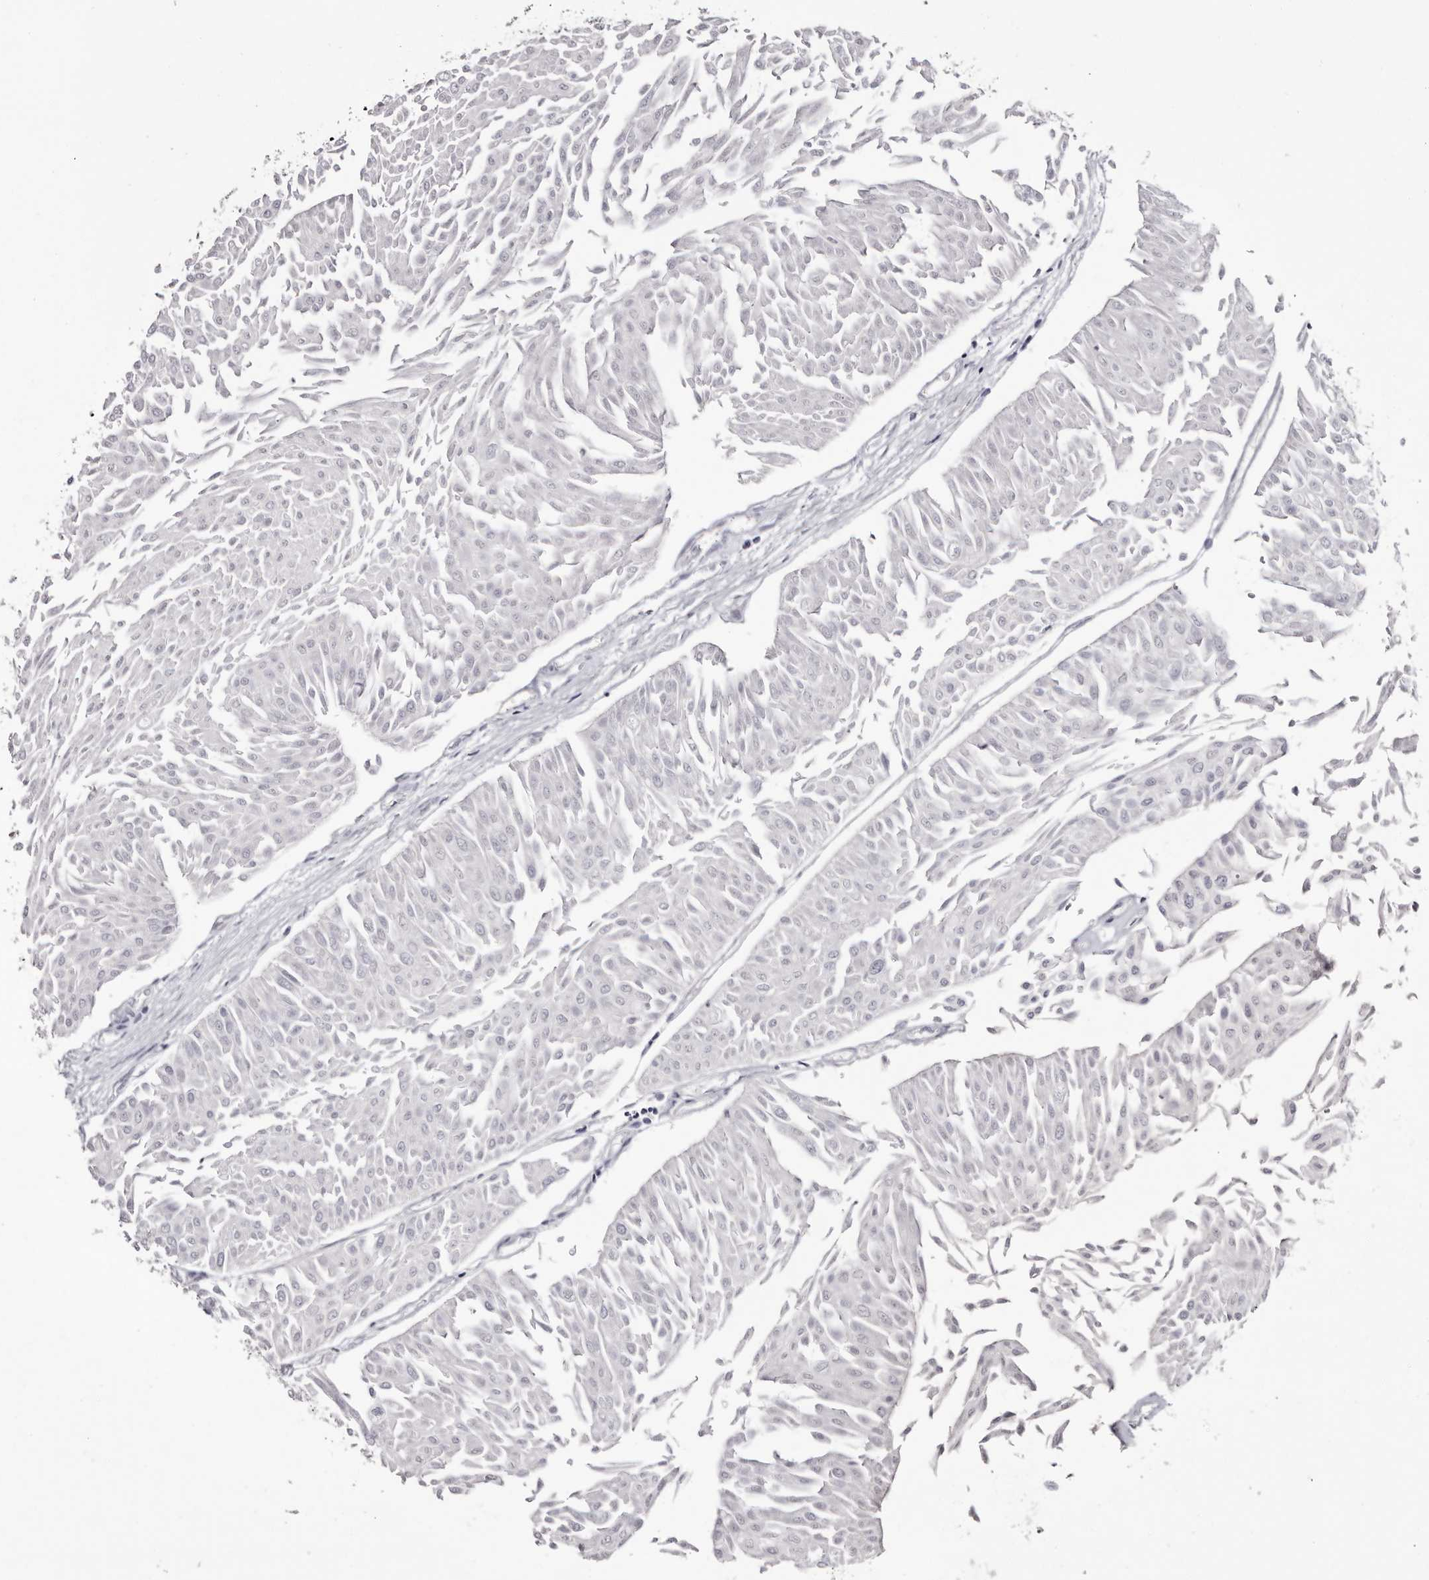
{"staining": {"intensity": "negative", "quantity": "none", "location": "none"}, "tissue": "urothelial cancer", "cell_type": "Tumor cells", "image_type": "cancer", "snomed": [{"axis": "morphology", "description": "Urothelial carcinoma, Low grade"}, {"axis": "topography", "description": "Urinary bladder"}], "caption": "Urothelial cancer was stained to show a protein in brown. There is no significant staining in tumor cells.", "gene": "CA6", "patient": {"sex": "male", "age": 67}}